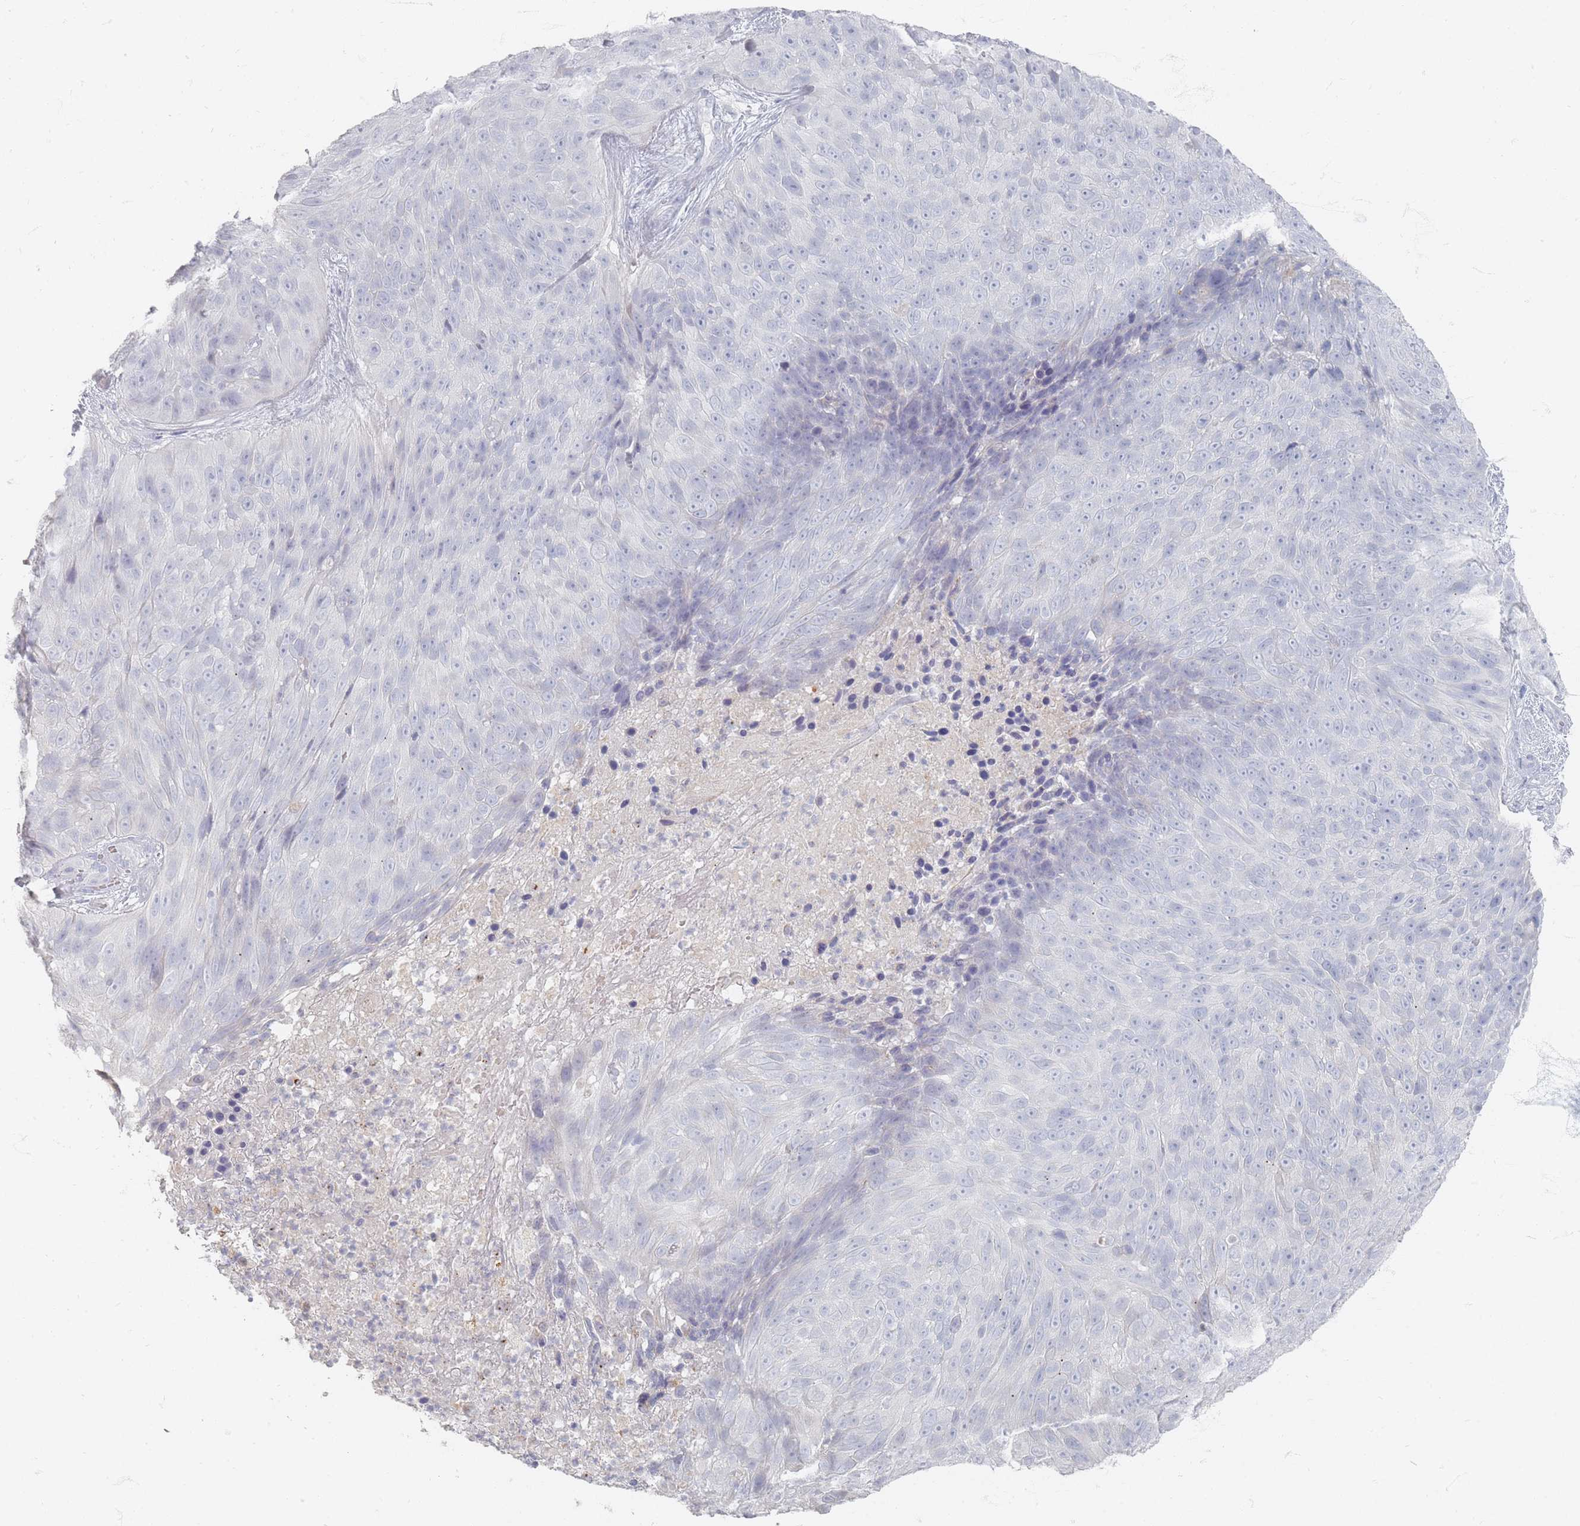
{"staining": {"intensity": "negative", "quantity": "none", "location": "none"}, "tissue": "skin cancer", "cell_type": "Tumor cells", "image_type": "cancer", "snomed": [{"axis": "morphology", "description": "Squamous cell carcinoma, NOS"}, {"axis": "topography", "description": "Skin"}], "caption": "A micrograph of skin cancer stained for a protein demonstrates no brown staining in tumor cells.", "gene": "HELZ2", "patient": {"sex": "female", "age": 87}}